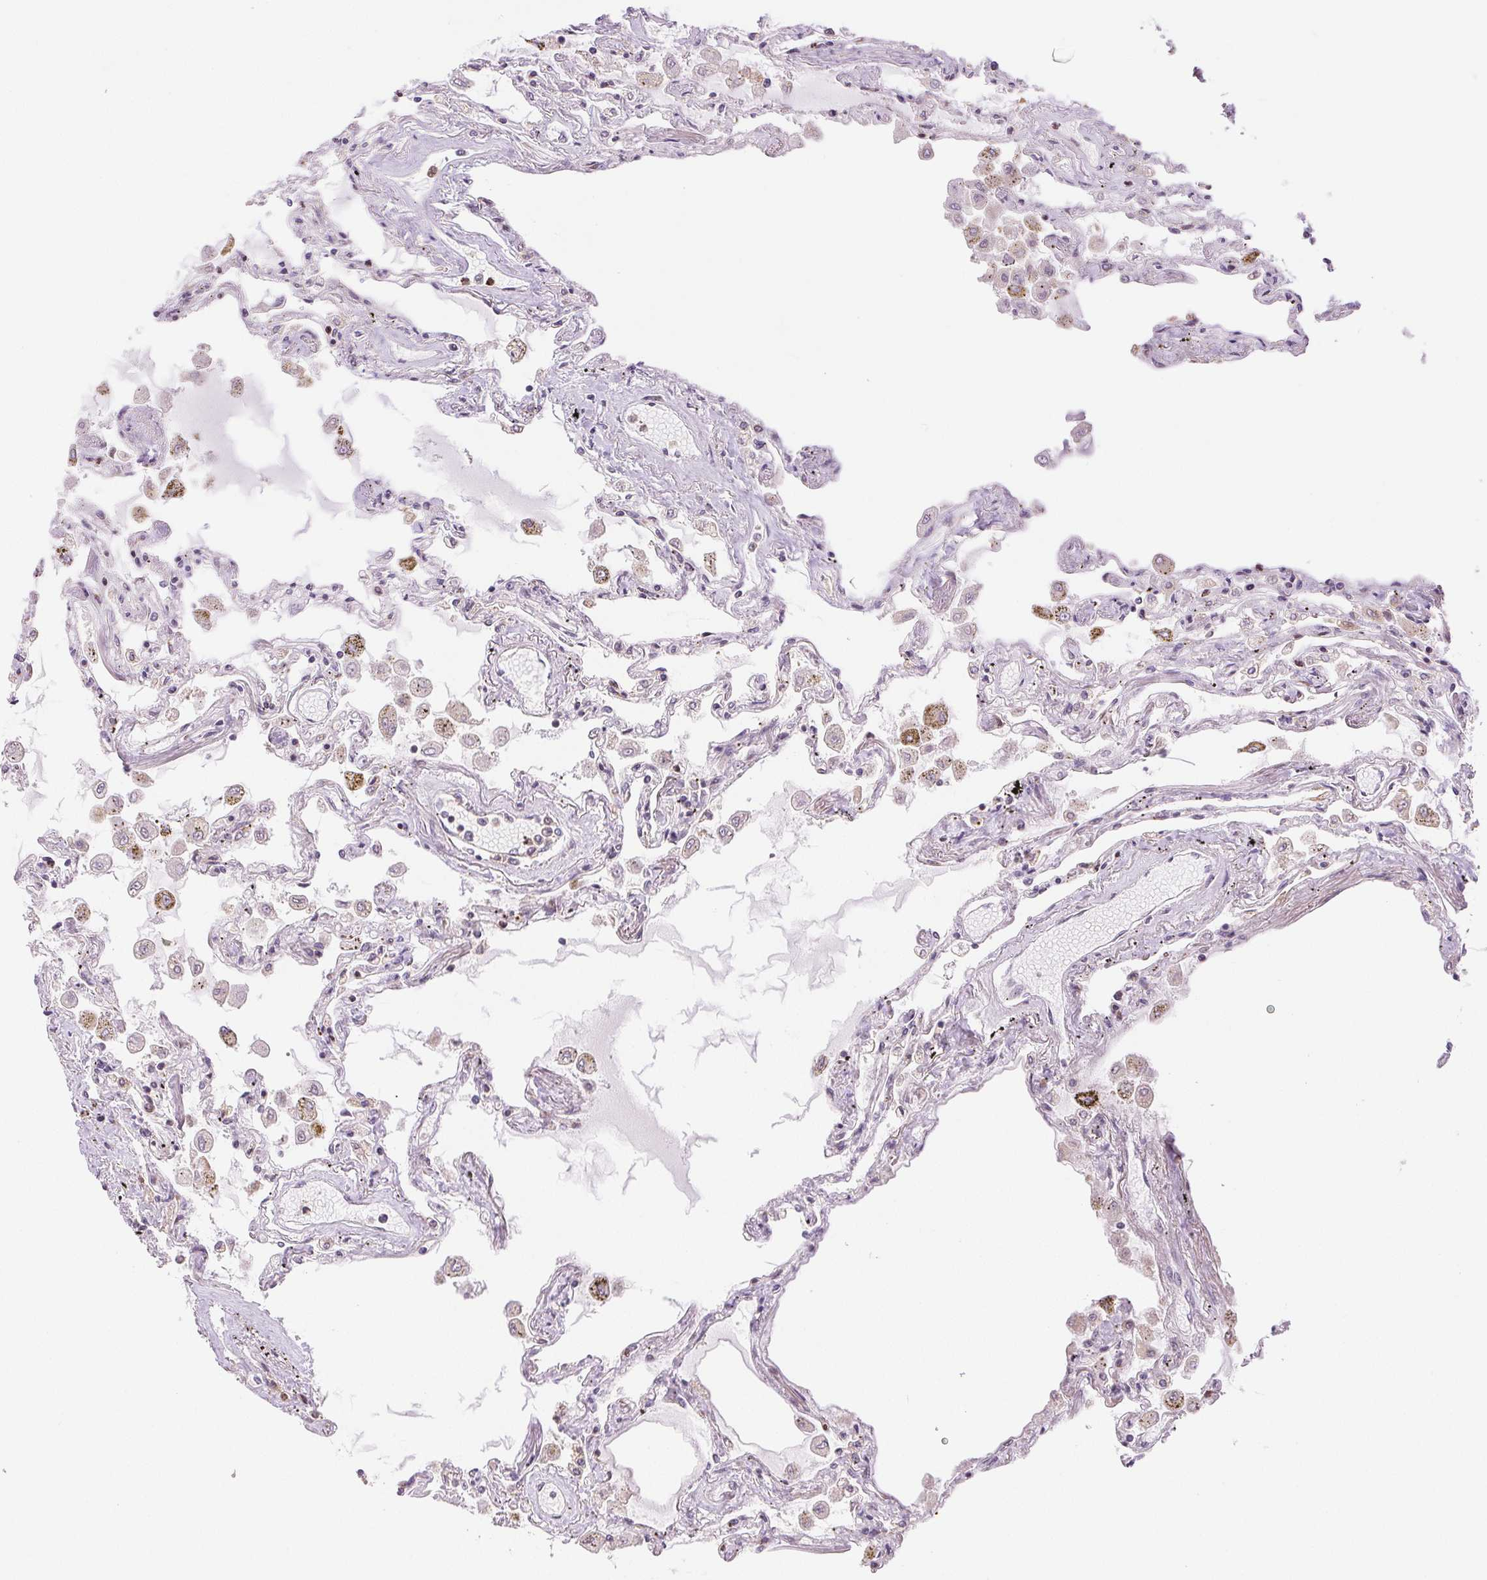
{"staining": {"intensity": "weak", "quantity": "<25%", "location": "nuclear"}, "tissue": "lung", "cell_type": "Alveolar cells", "image_type": "normal", "snomed": [{"axis": "morphology", "description": "Normal tissue, NOS"}, {"axis": "morphology", "description": "Adenocarcinoma, NOS"}, {"axis": "topography", "description": "Cartilage tissue"}, {"axis": "topography", "description": "Lung"}], "caption": "This micrograph is of normal lung stained with immunohistochemistry (IHC) to label a protein in brown with the nuclei are counter-stained blue. There is no staining in alveolar cells.", "gene": "GRHL3", "patient": {"sex": "female", "age": 67}}